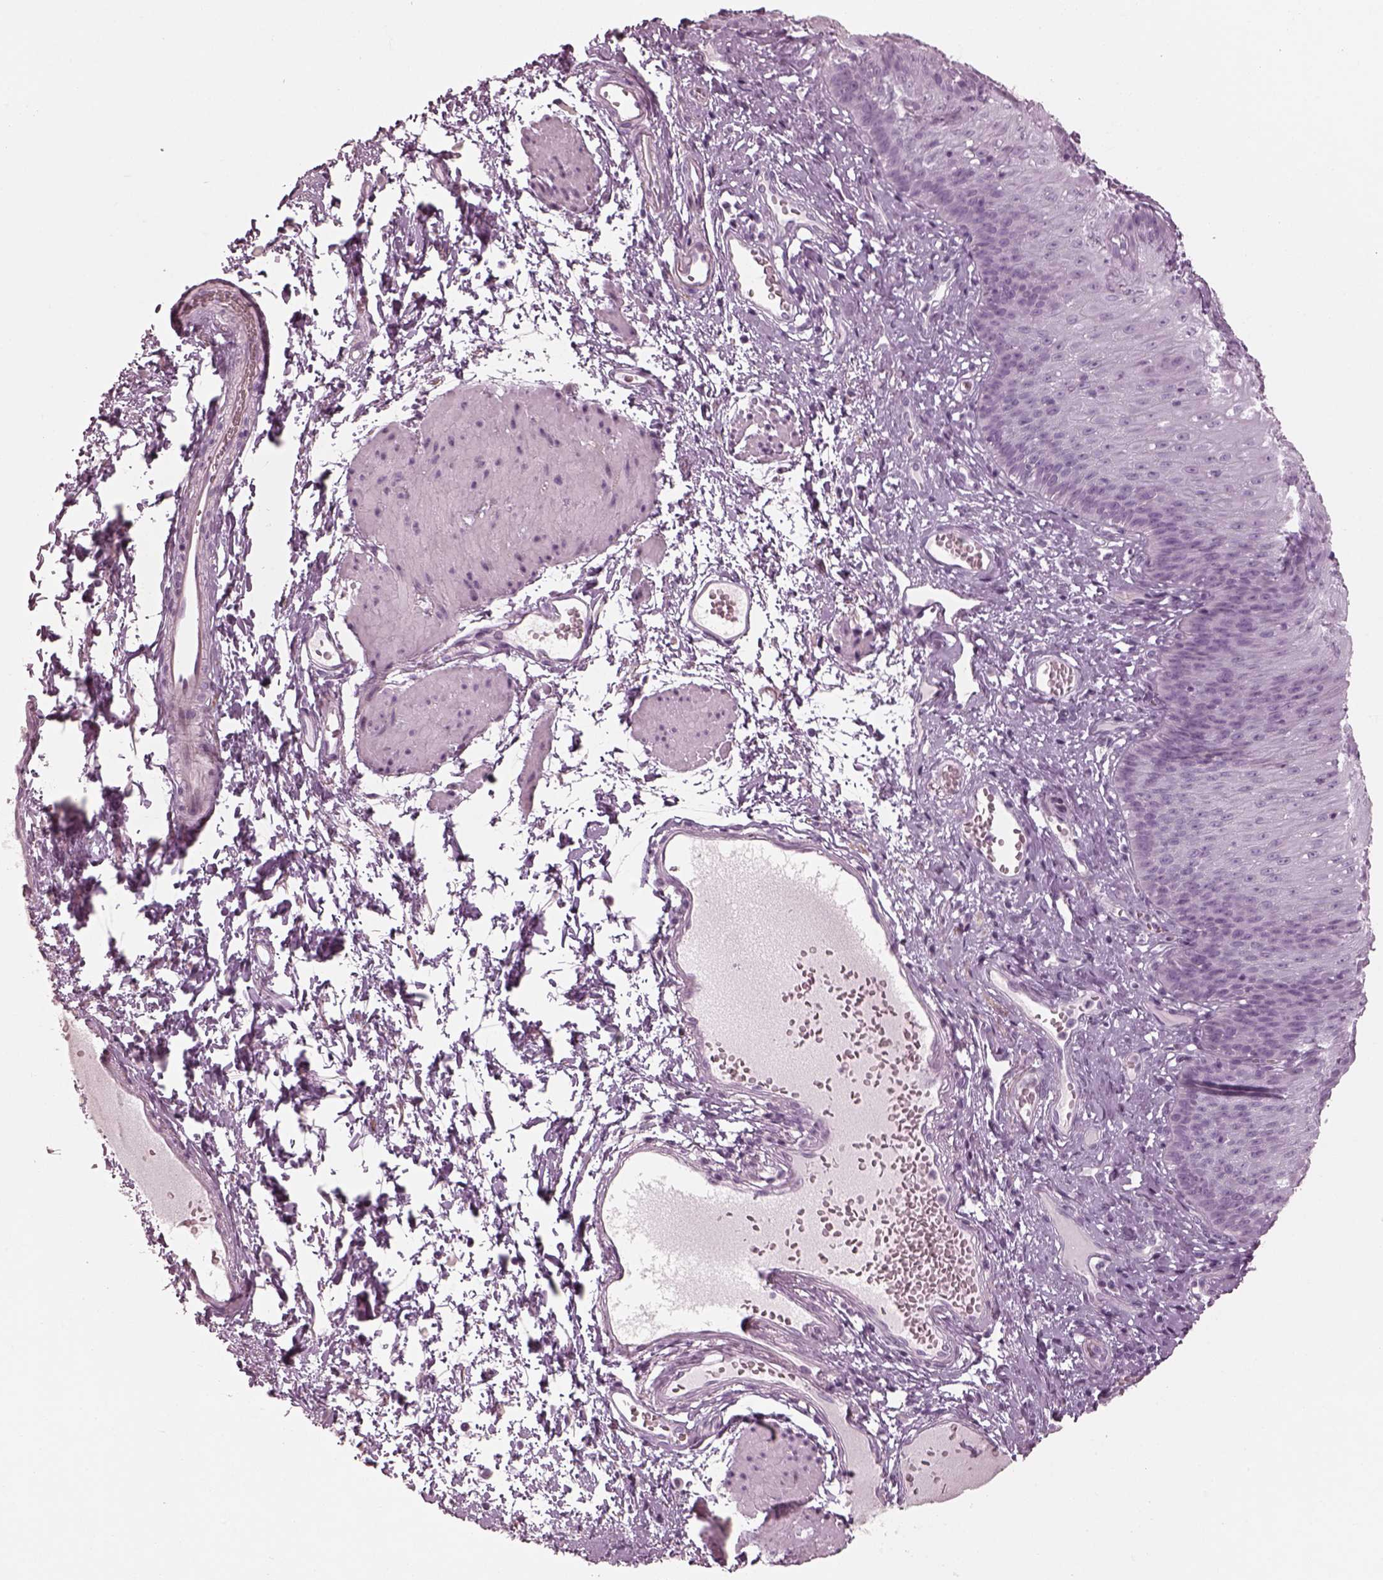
{"staining": {"intensity": "negative", "quantity": "none", "location": "none"}, "tissue": "esophagus", "cell_type": "Squamous epithelial cells", "image_type": "normal", "snomed": [{"axis": "morphology", "description": "Normal tissue, NOS"}, {"axis": "topography", "description": "Esophagus"}], "caption": "Squamous epithelial cells show no significant protein expression in benign esophagus. (Stains: DAB (3,3'-diaminobenzidine) IHC with hematoxylin counter stain, Microscopy: brightfield microscopy at high magnification).", "gene": "ENSG00000289258", "patient": {"sex": "male", "age": 72}}